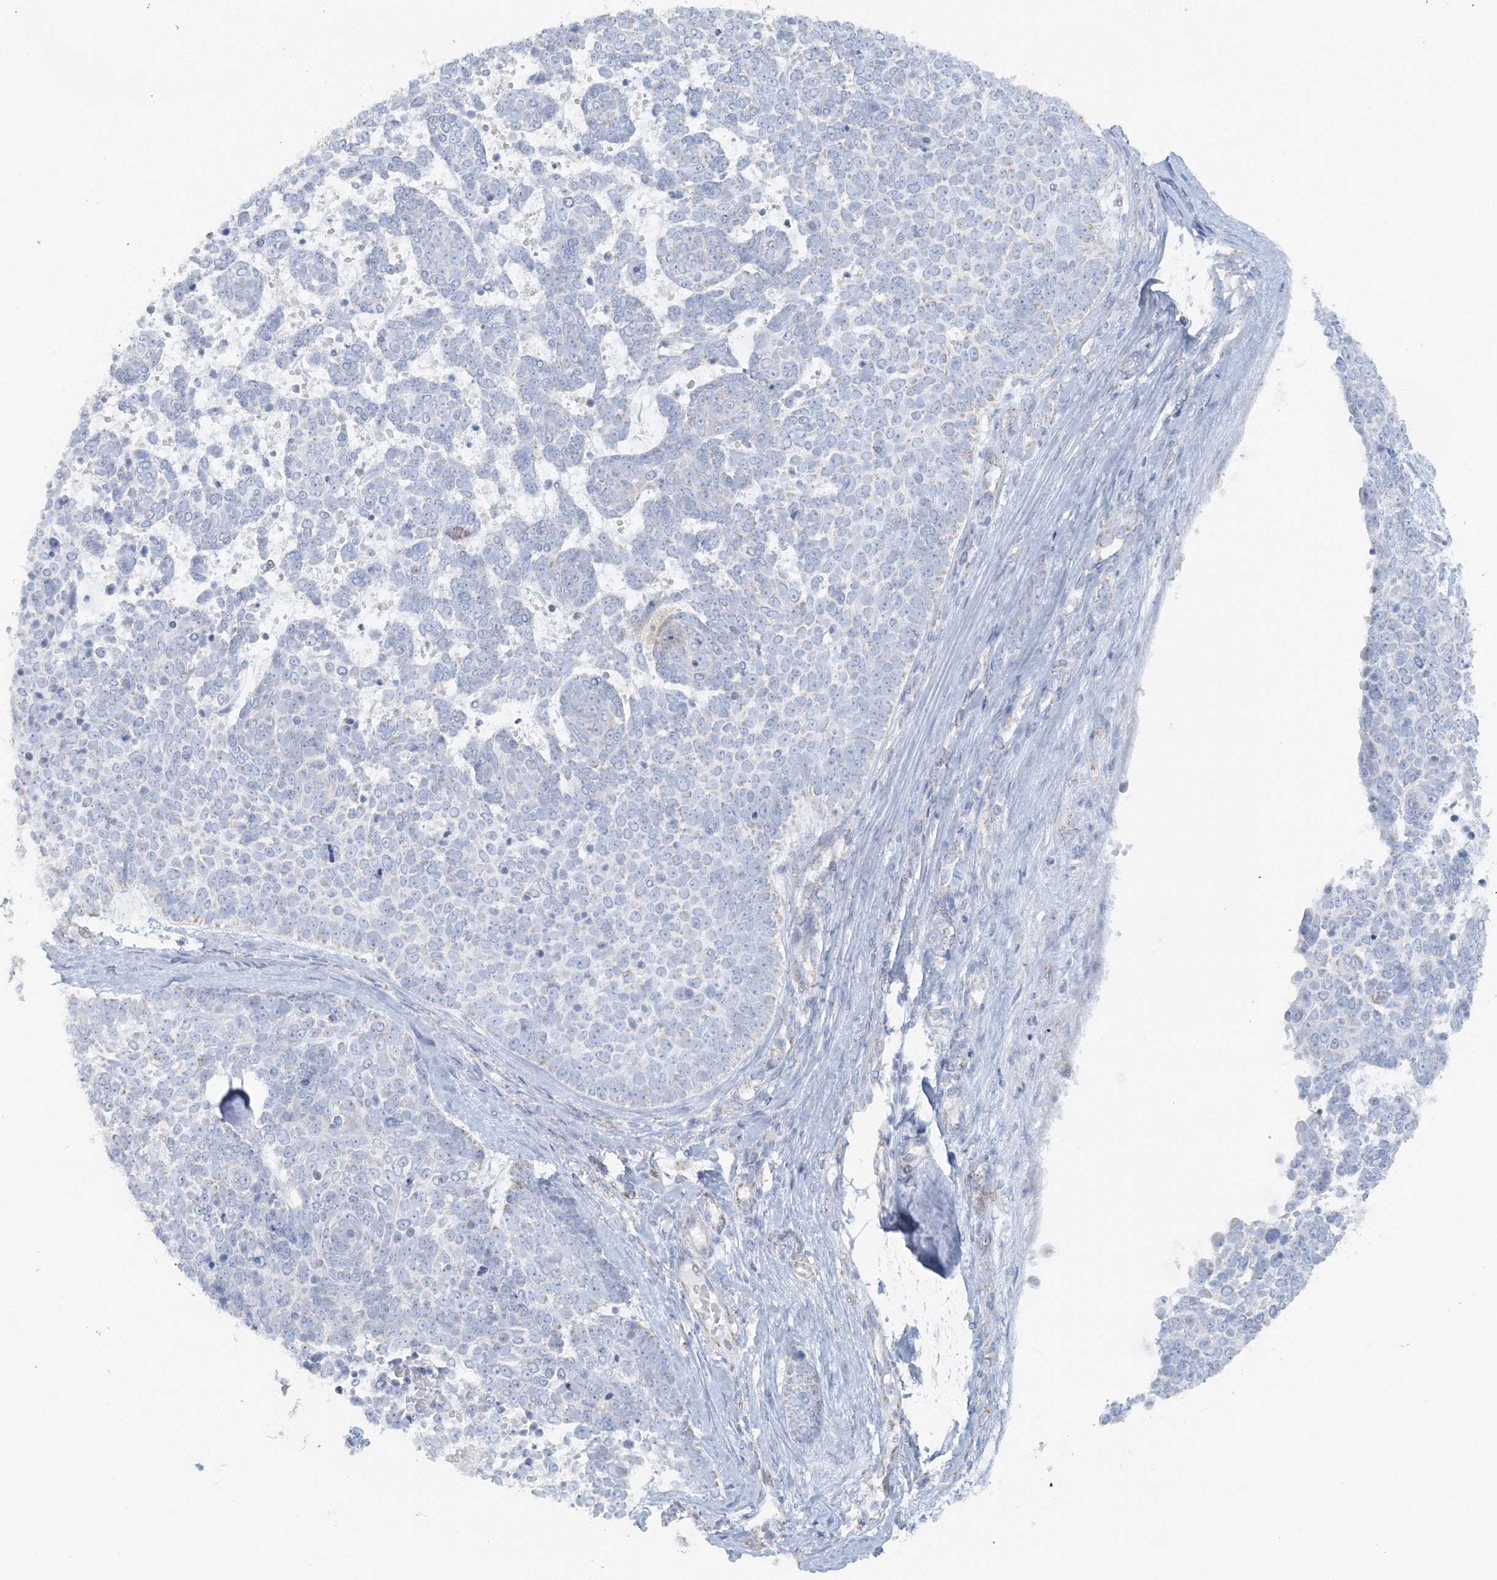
{"staining": {"intensity": "negative", "quantity": "none", "location": "none"}, "tissue": "skin cancer", "cell_type": "Tumor cells", "image_type": "cancer", "snomed": [{"axis": "morphology", "description": "Basal cell carcinoma"}, {"axis": "topography", "description": "Skin"}], "caption": "Basal cell carcinoma (skin) stained for a protein using immunohistochemistry reveals no expression tumor cells.", "gene": "PCCB", "patient": {"sex": "female", "age": 81}}